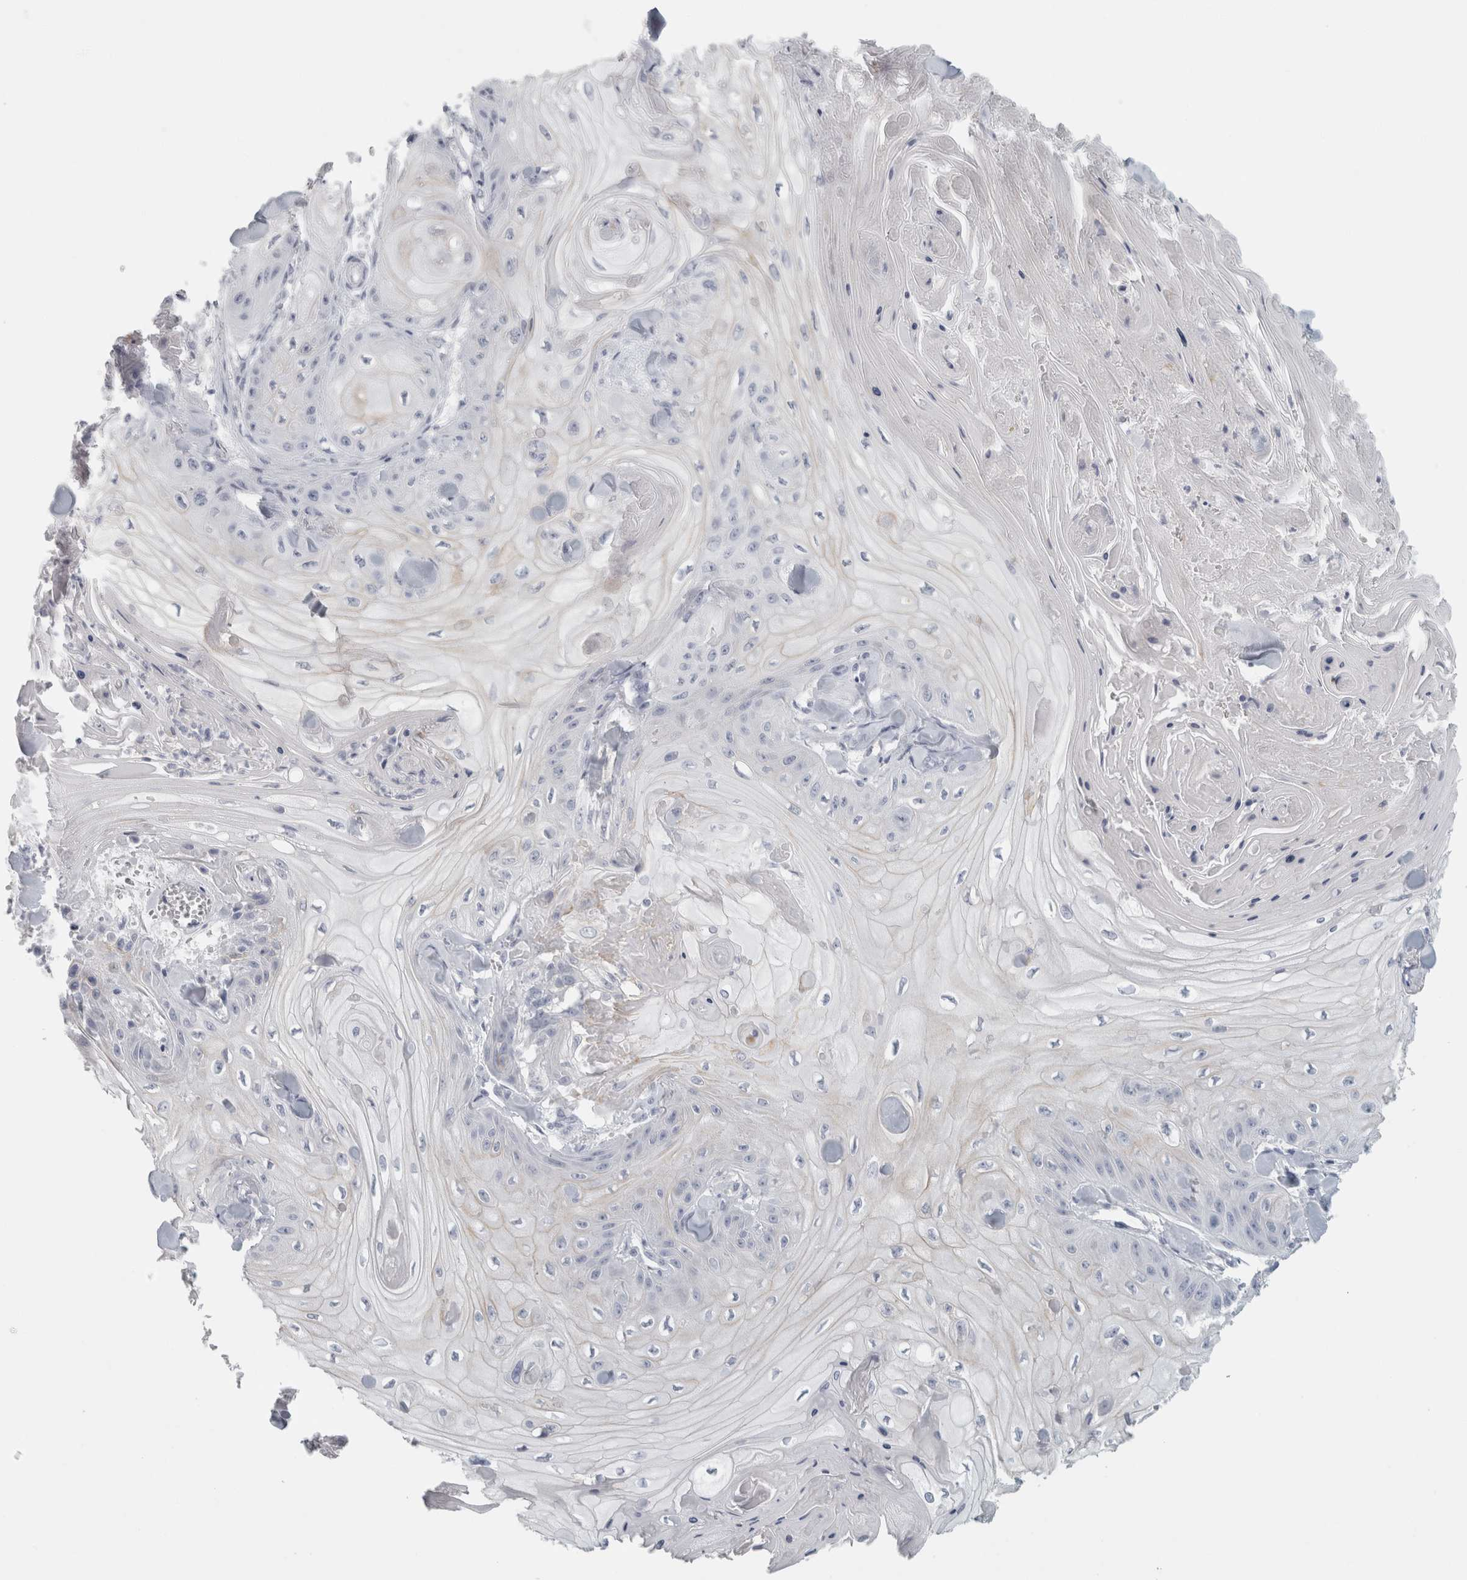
{"staining": {"intensity": "negative", "quantity": "none", "location": "none"}, "tissue": "skin cancer", "cell_type": "Tumor cells", "image_type": "cancer", "snomed": [{"axis": "morphology", "description": "Squamous cell carcinoma, NOS"}, {"axis": "topography", "description": "Skin"}], "caption": "Tumor cells are negative for brown protein staining in skin squamous cell carcinoma. (DAB immunohistochemistry (IHC) visualized using brightfield microscopy, high magnification).", "gene": "SLC28A3", "patient": {"sex": "male", "age": 74}}